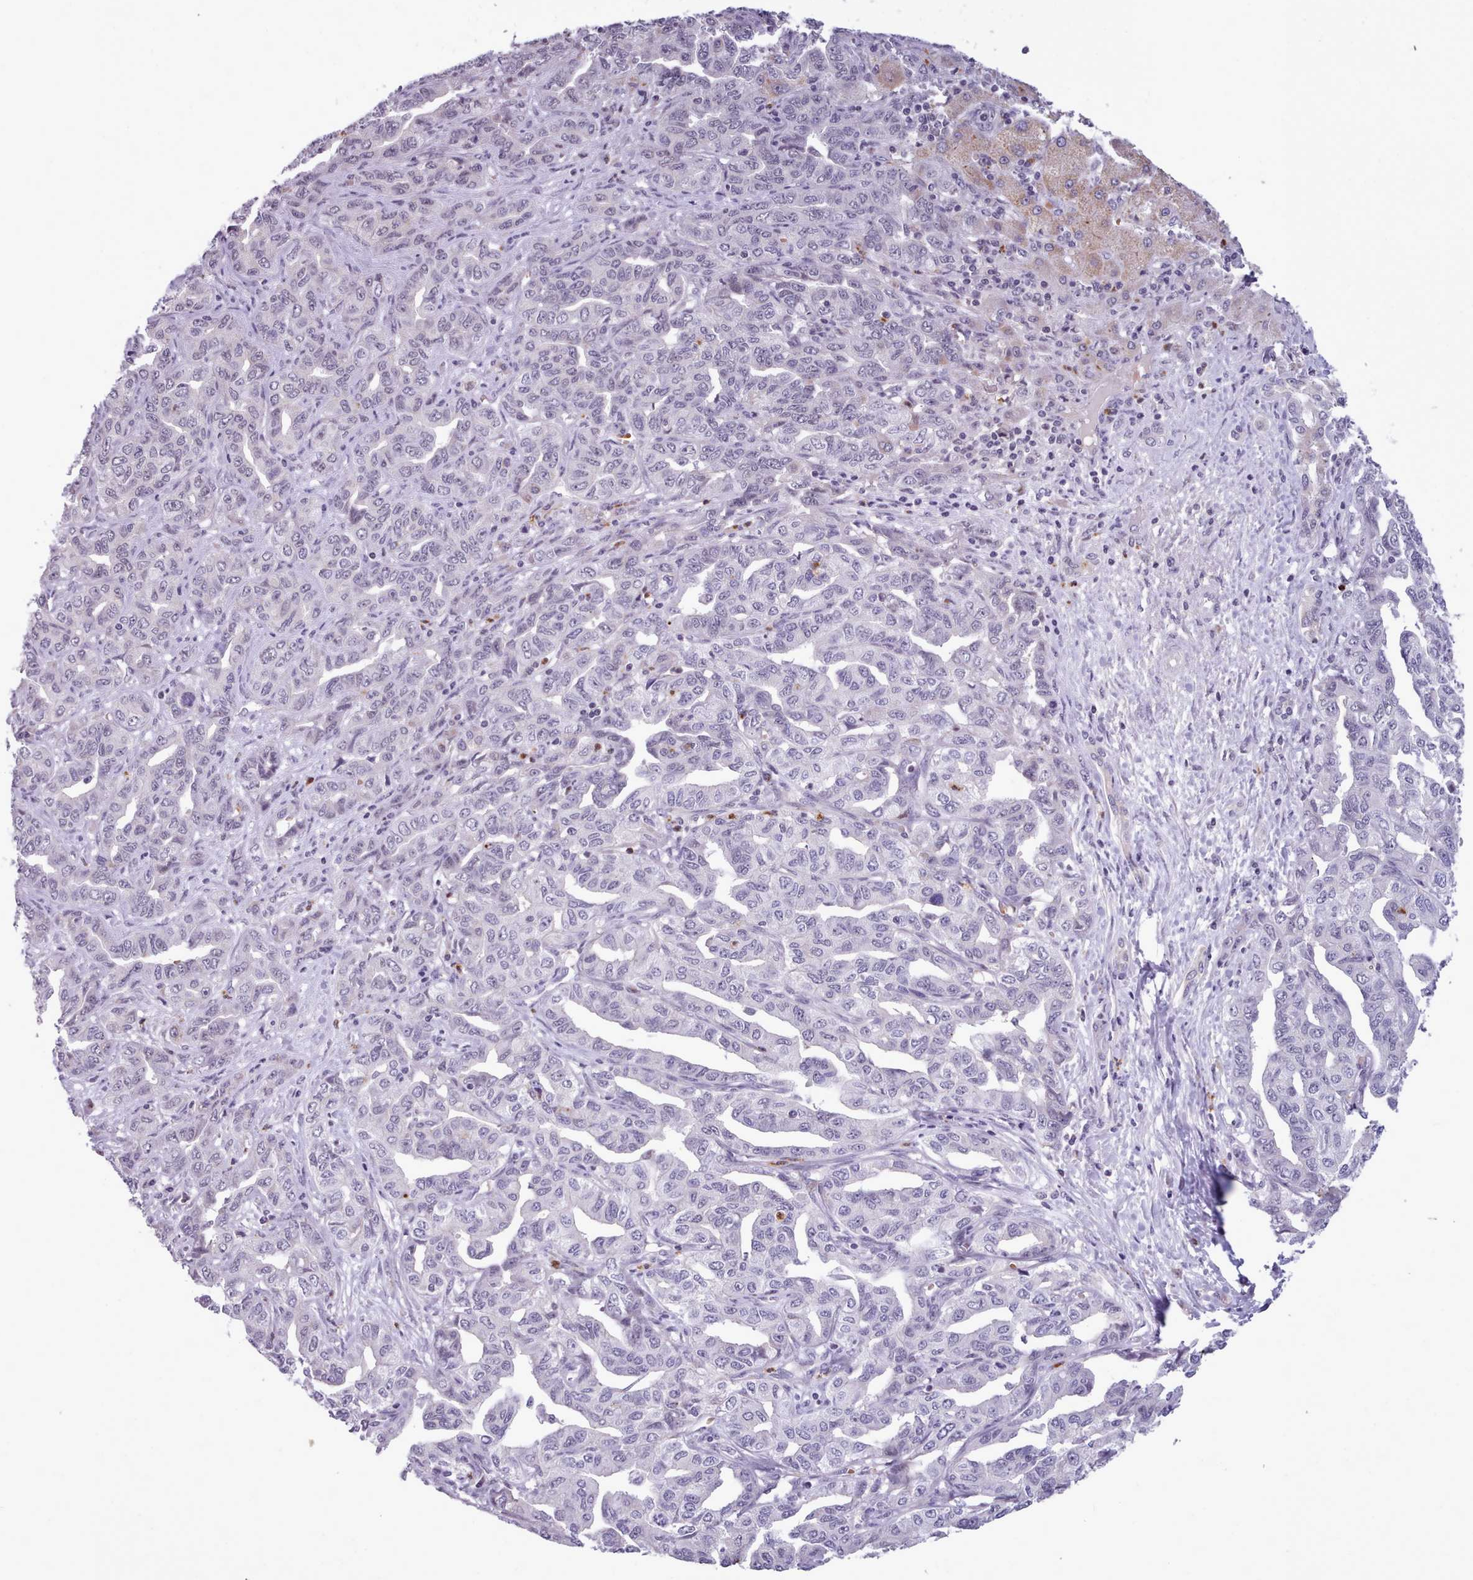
{"staining": {"intensity": "negative", "quantity": "none", "location": "none"}, "tissue": "liver cancer", "cell_type": "Tumor cells", "image_type": "cancer", "snomed": [{"axis": "morphology", "description": "Cholangiocarcinoma"}, {"axis": "topography", "description": "Liver"}], "caption": "There is no significant staining in tumor cells of liver cancer (cholangiocarcinoma).", "gene": "KCTD16", "patient": {"sex": "male", "age": 59}}